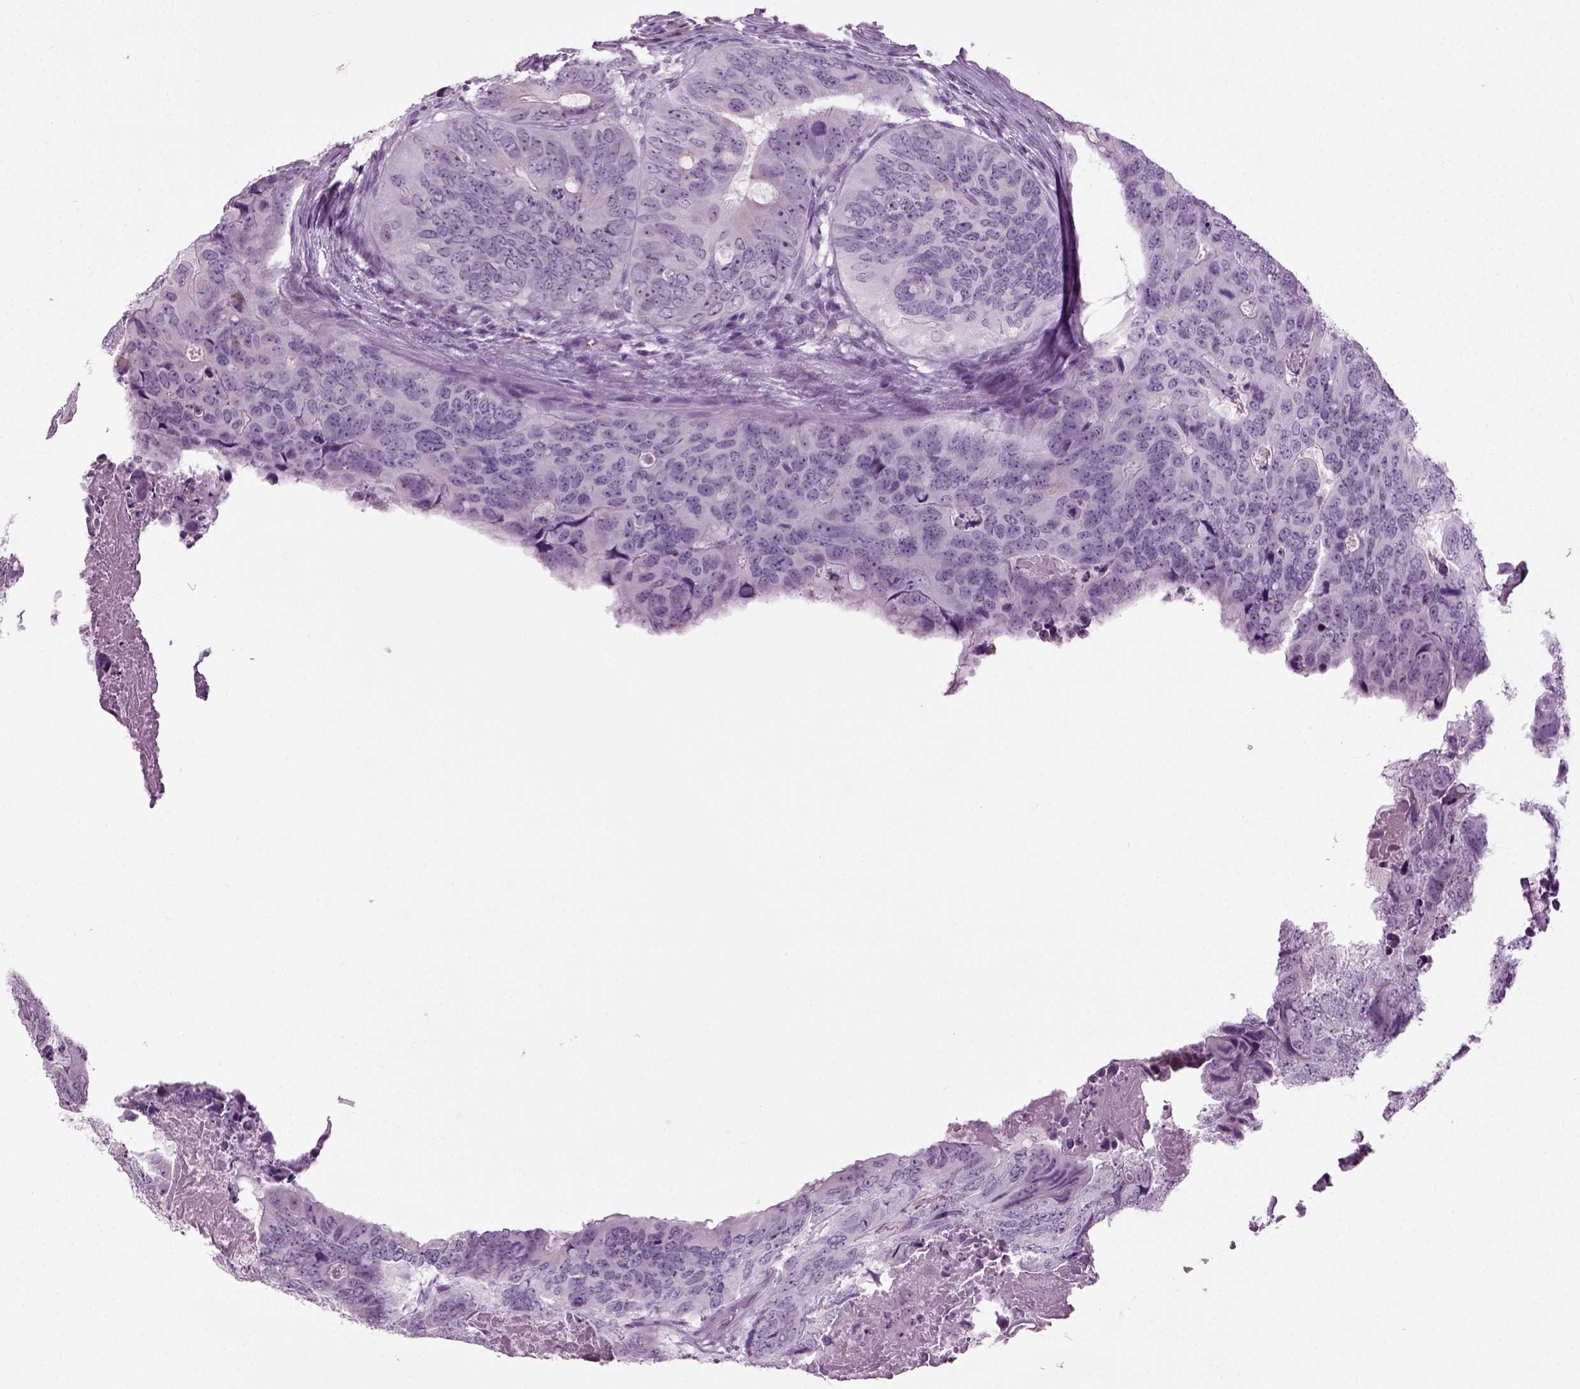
{"staining": {"intensity": "negative", "quantity": "none", "location": "none"}, "tissue": "colorectal cancer", "cell_type": "Tumor cells", "image_type": "cancer", "snomed": [{"axis": "morphology", "description": "Adenocarcinoma, NOS"}, {"axis": "topography", "description": "Colon"}], "caption": "This is an IHC image of human colorectal cancer. There is no expression in tumor cells.", "gene": "PRLH", "patient": {"sex": "male", "age": 79}}